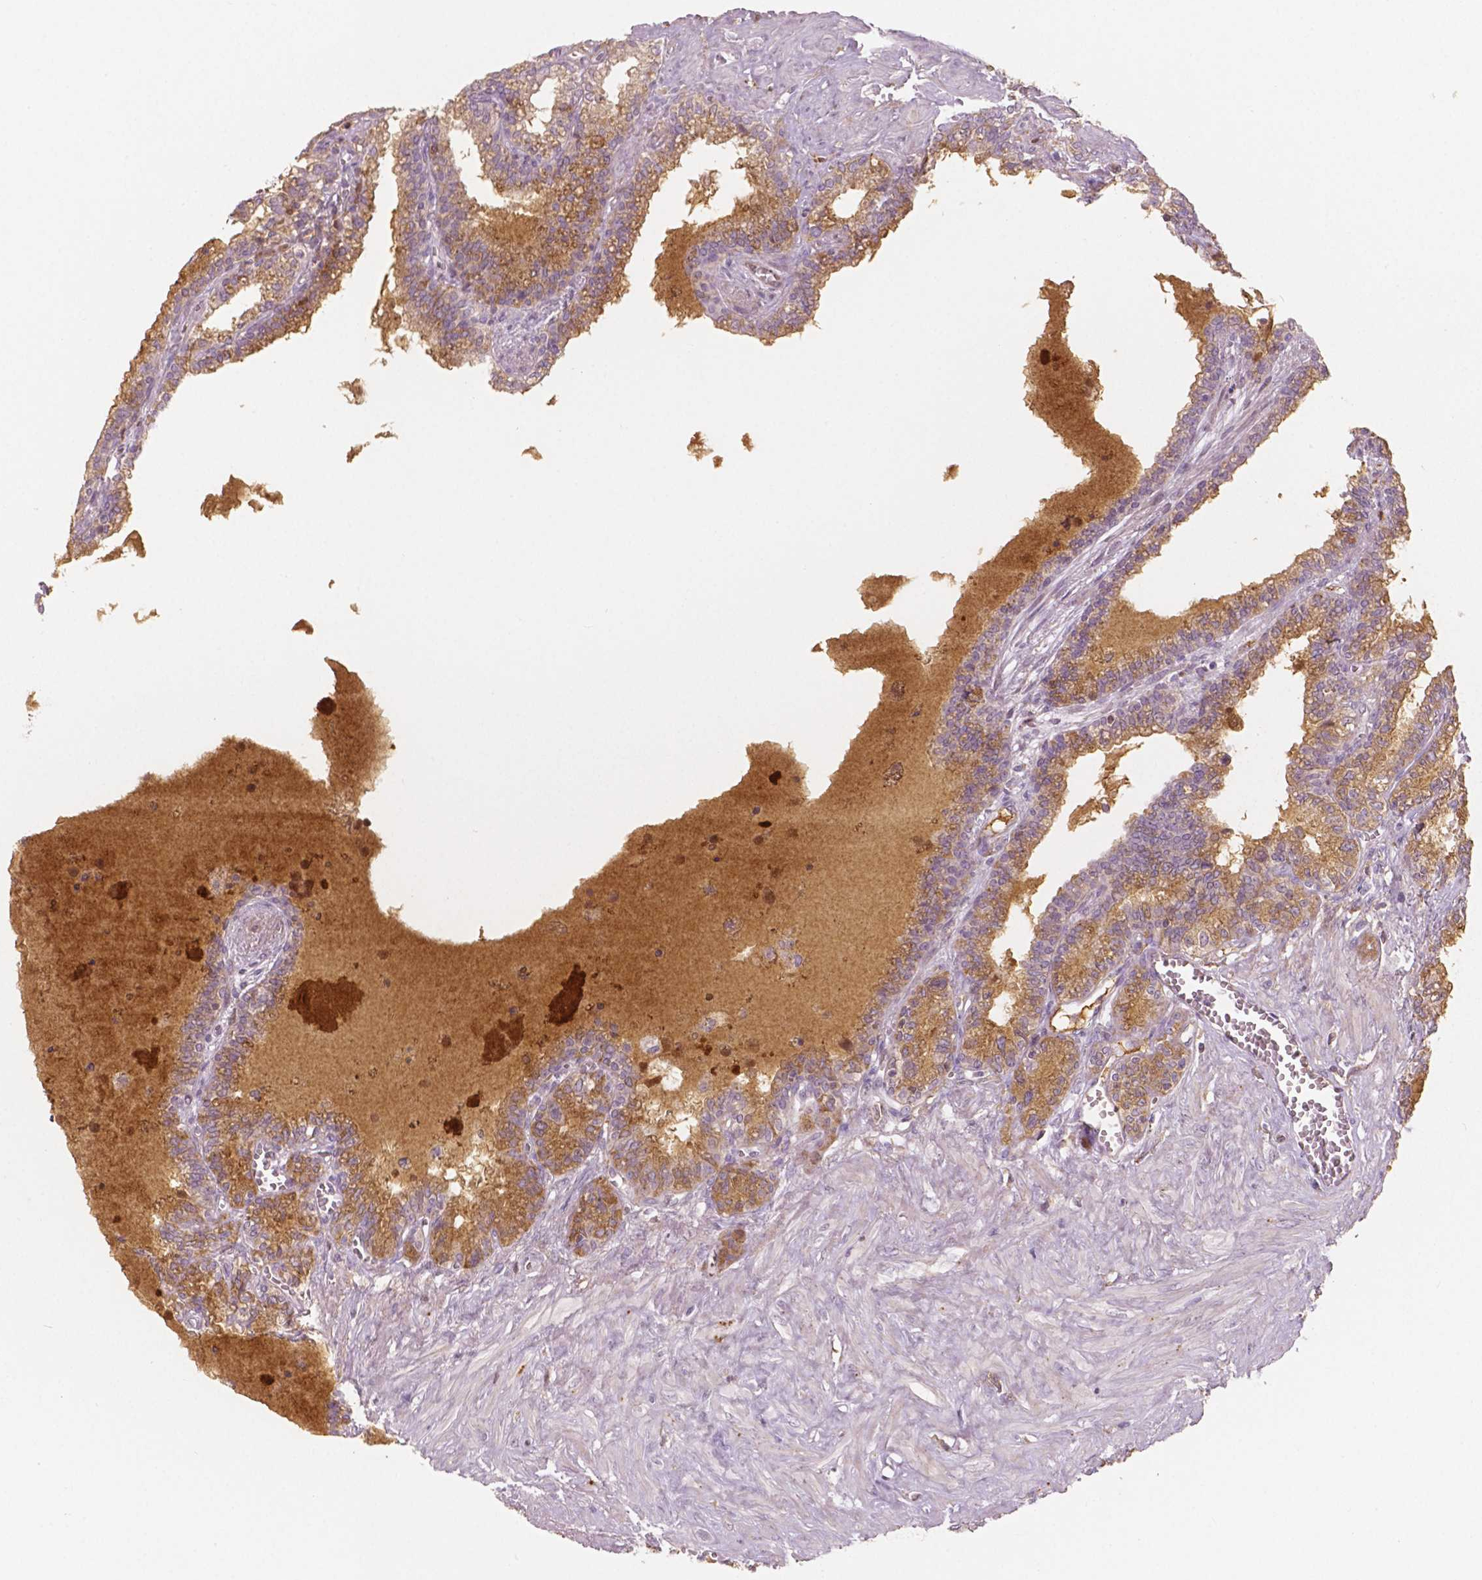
{"staining": {"intensity": "moderate", "quantity": "<25%", "location": "cytoplasmic/membranous"}, "tissue": "seminal vesicle", "cell_type": "Glandular cells", "image_type": "normal", "snomed": [{"axis": "morphology", "description": "Normal tissue, NOS"}, {"axis": "morphology", "description": "Urothelial carcinoma, NOS"}, {"axis": "topography", "description": "Urinary bladder"}, {"axis": "topography", "description": "Seminal veicle"}], "caption": "IHC staining of unremarkable seminal vesicle, which exhibits low levels of moderate cytoplasmic/membranous staining in approximately <25% of glandular cells indicating moderate cytoplasmic/membranous protein staining. The staining was performed using DAB (3,3'-diaminobenzidine) (brown) for protein detection and nuclei were counterstained in hematoxylin (blue).", "gene": "APOA4", "patient": {"sex": "male", "age": 76}}